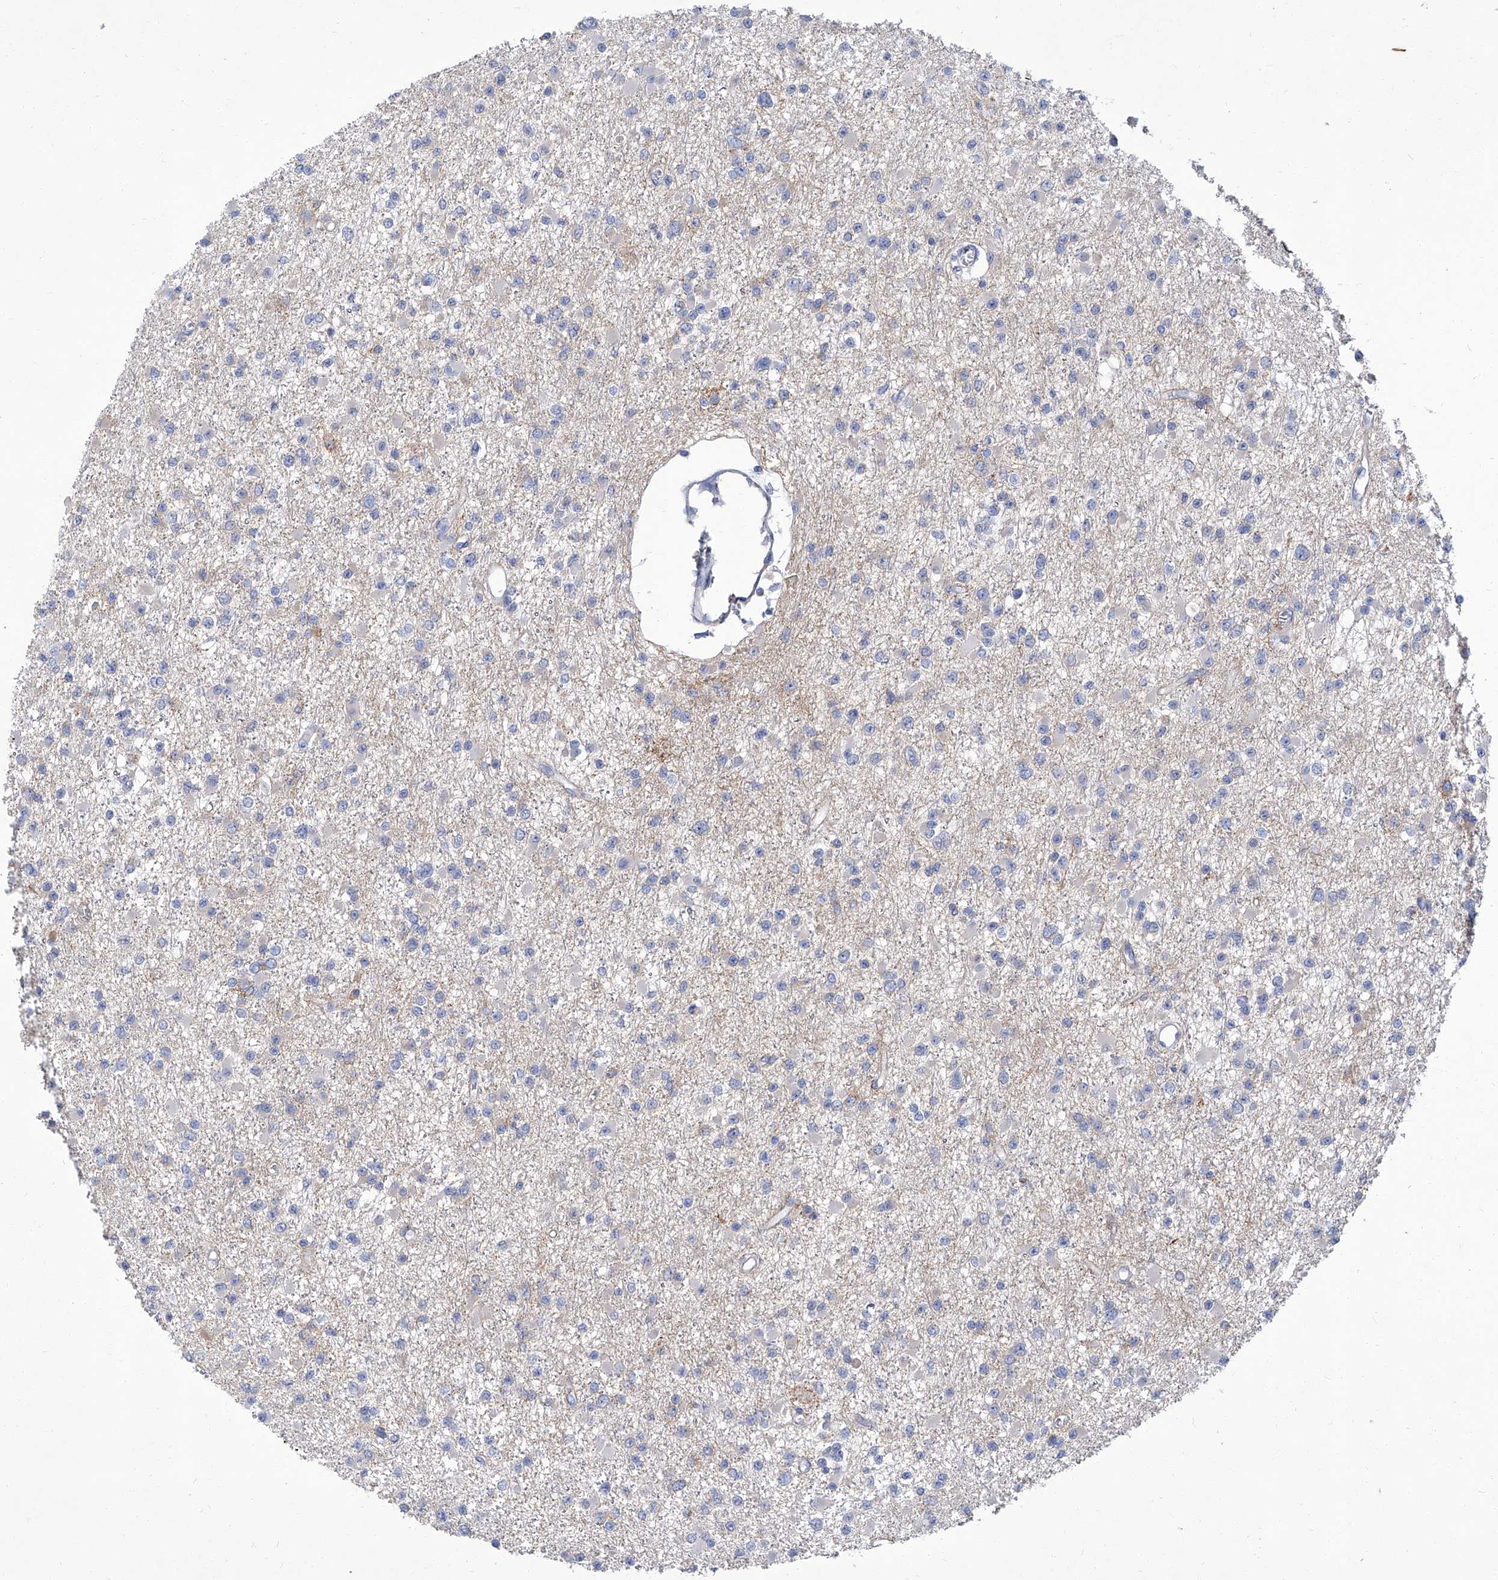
{"staining": {"intensity": "negative", "quantity": "none", "location": "none"}, "tissue": "glioma", "cell_type": "Tumor cells", "image_type": "cancer", "snomed": [{"axis": "morphology", "description": "Glioma, malignant, Low grade"}, {"axis": "topography", "description": "Brain"}], "caption": "High magnification brightfield microscopy of glioma stained with DAB (3,3'-diaminobenzidine) (brown) and counterstained with hematoxylin (blue): tumor cells show no significant staining.", "gene": "PARD3", "patient": {"sex": "female", "age": 22}}